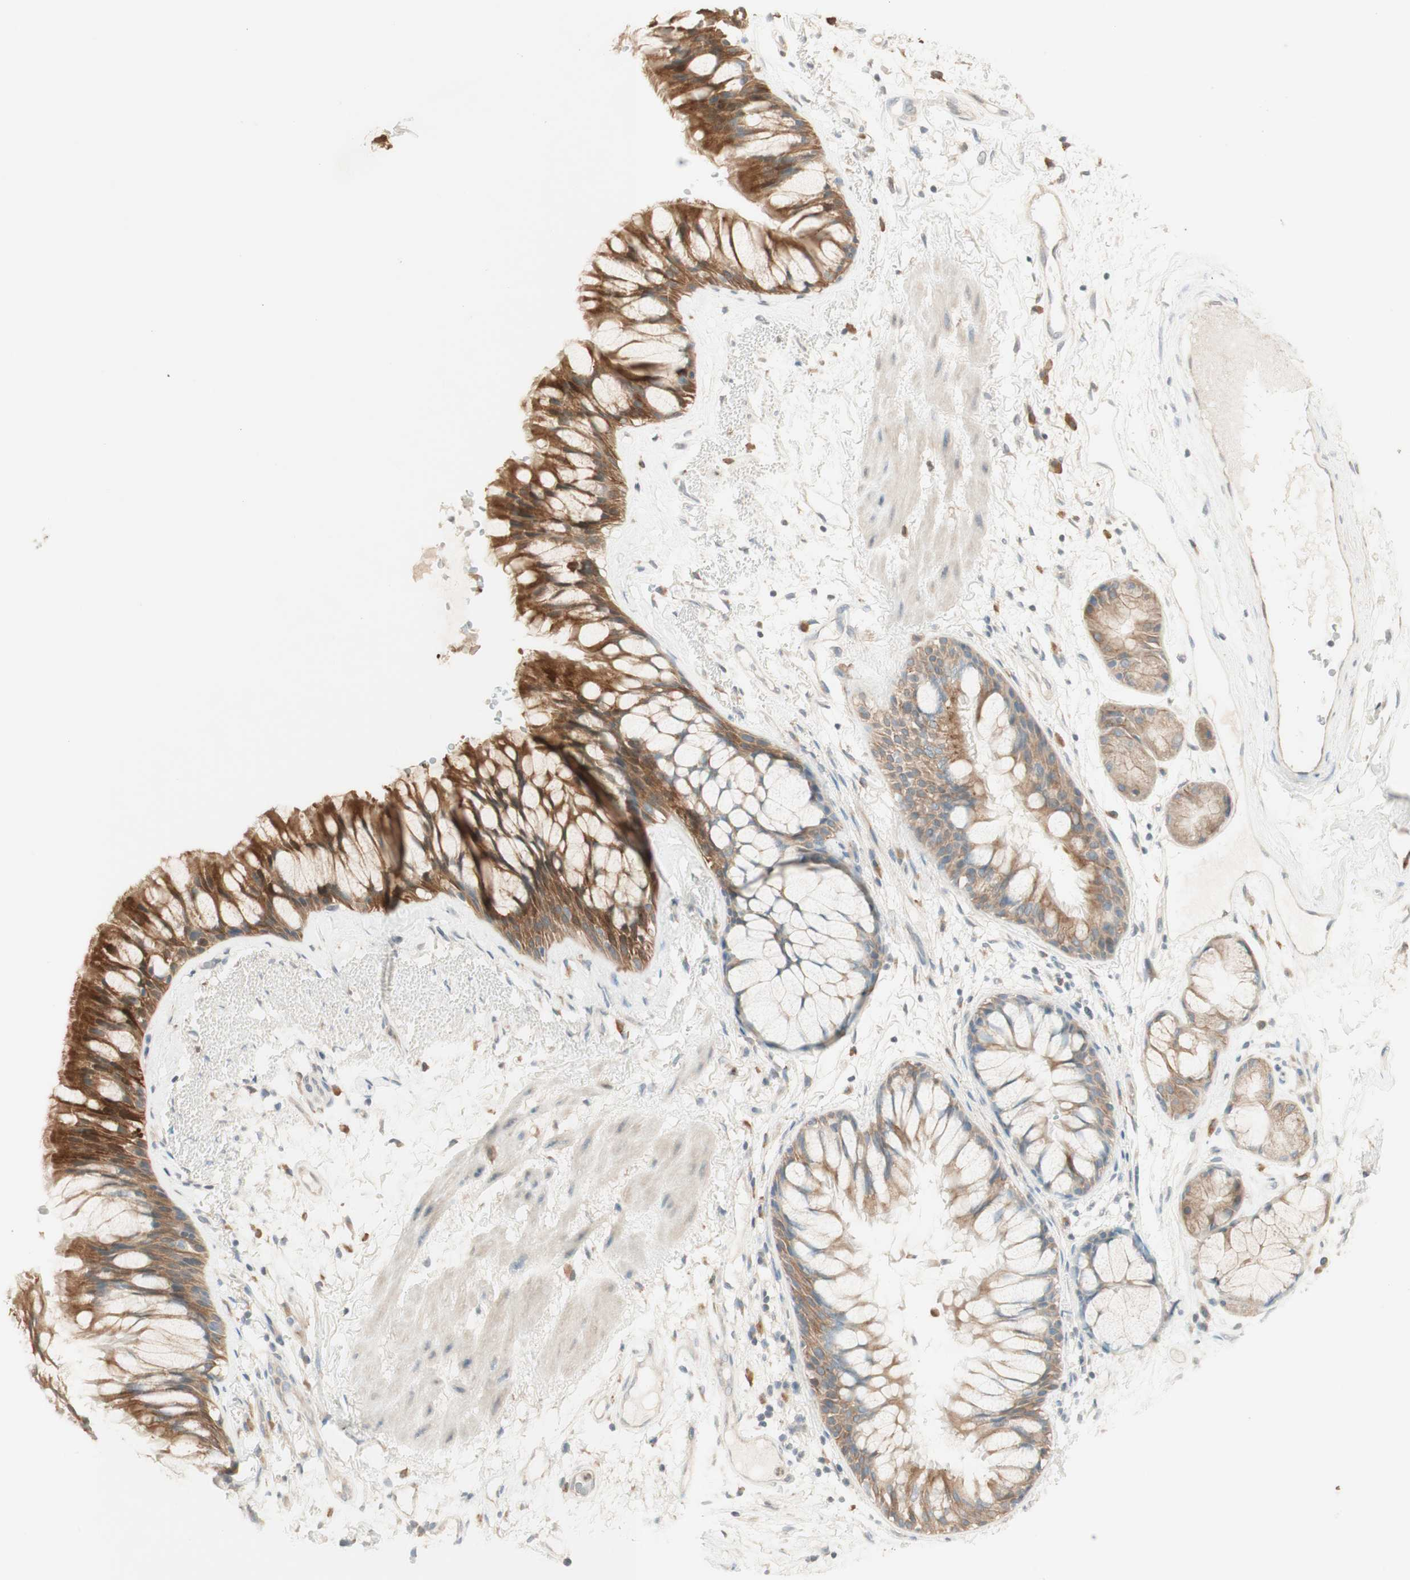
{"staining": {"intensity": "moderate", "quantity": ">75%", "location": "cytoplasmic/membranous"}, "tissue": "bronchus", "cell_type": "Respiratory epithelial cells", "image_type": "normal", "snomed": [{"axis": "morphology", "description": "Normal tissue, NOS"}, {"axis": "topography", "description": "Bronchus"}], "caption": "Brown immunohistochemical staining in unremarkable bronchus shows moderate cytoplasmic/membranous expression in approximately >75% of respiratory epithelial cells.", "gene": "CLCN2", "patient": {"sex": "male", "age": 66}}